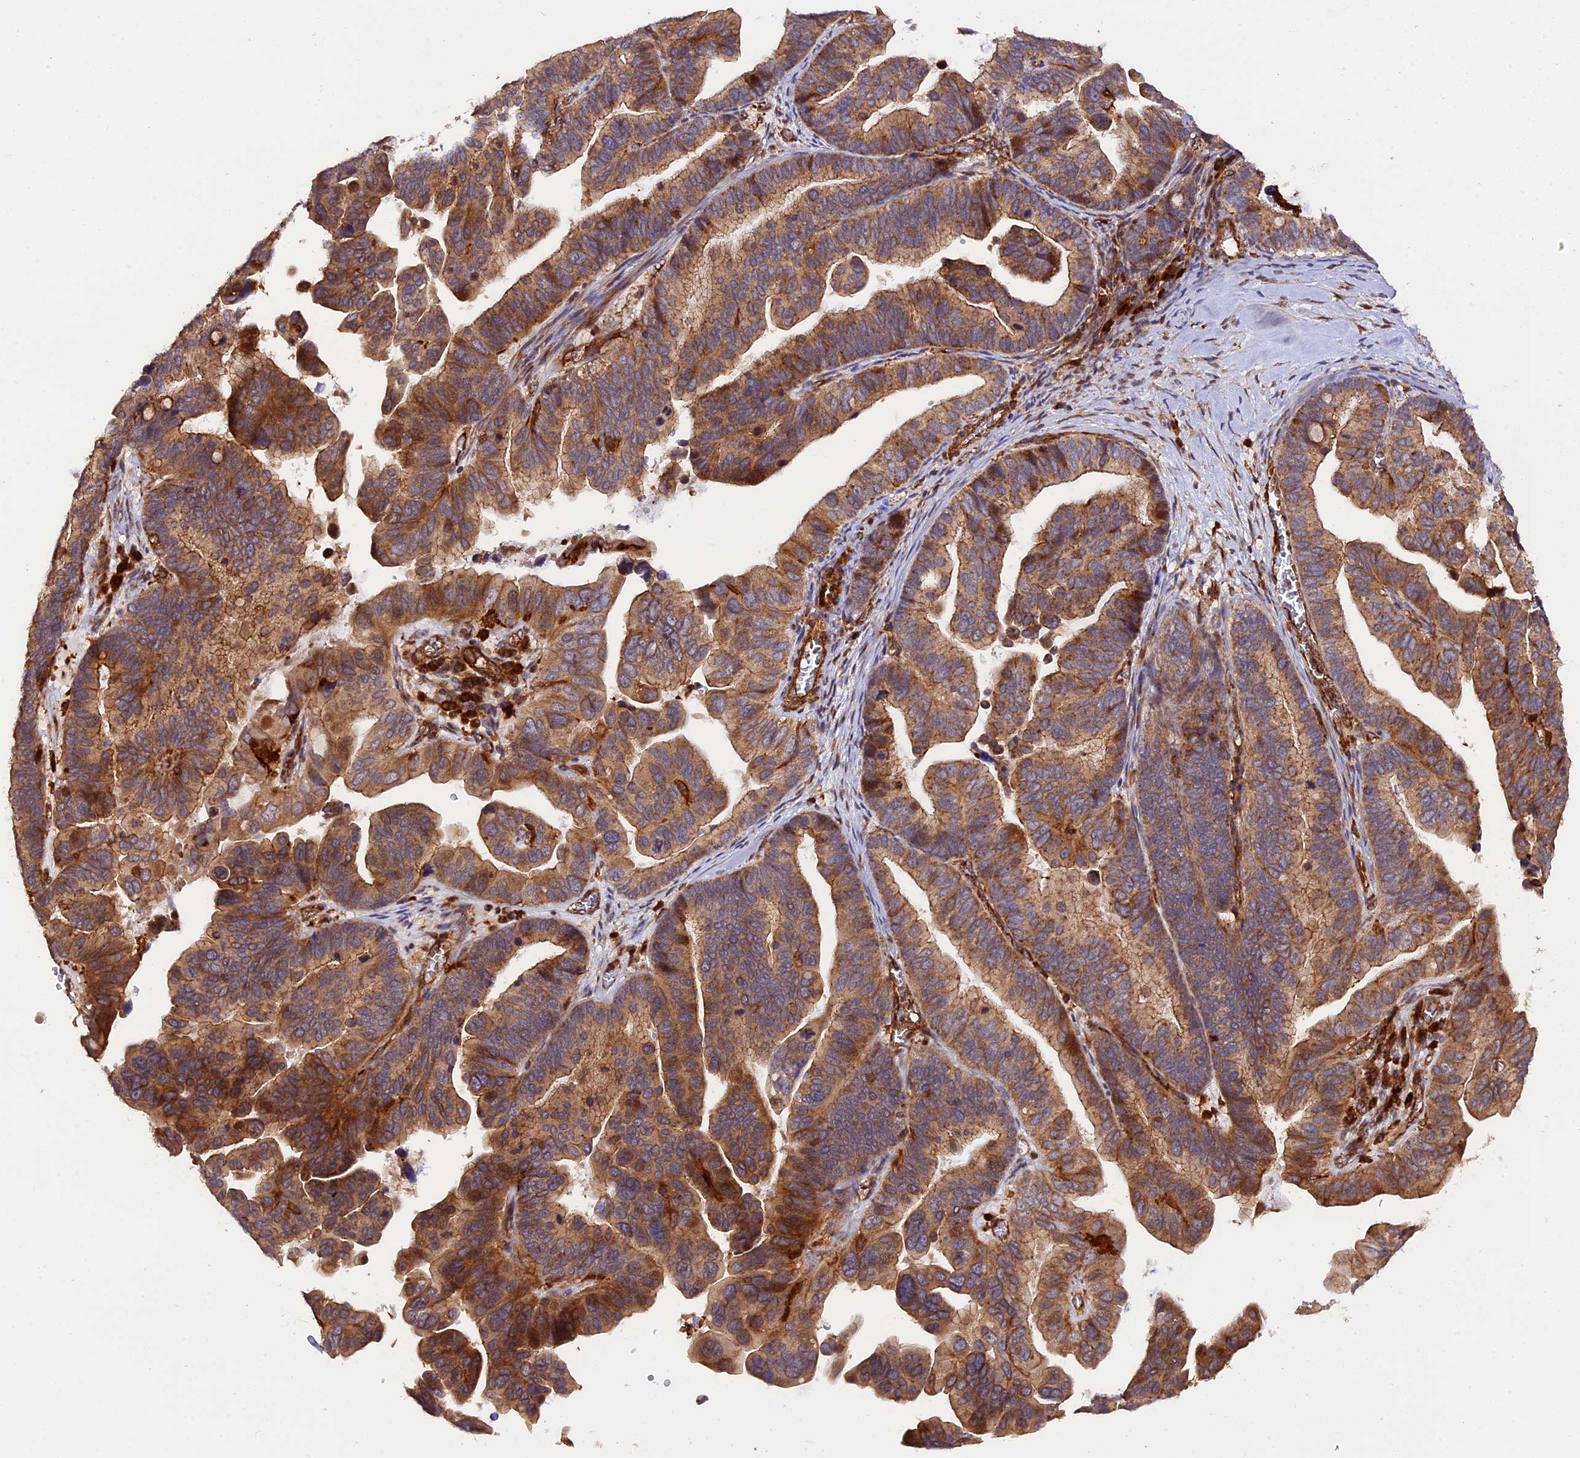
{"staining": {"intensity": "moderate", "quantity": ">75%", "location": "cytoplasmic/membranous"}, "tissue": "ovarian cancer", "cell_type": "Tumor cells", "image_type": "cancer", "snomed": [{"axis": "morphology", "description": "Cystadenocarcinoma, serous, NOS"}, {"axis": "topography", "description": "Ovary"}], "caption": "This histopathology image displays IHC staining of human ovarian cancer (serous cystadenocarcinoma), with medium moderate cytoplasmic/membranous expression in about >75% of tumor cells.", "gene": "HERPUD1", "patient": {"sex": "female", "age": 56}}